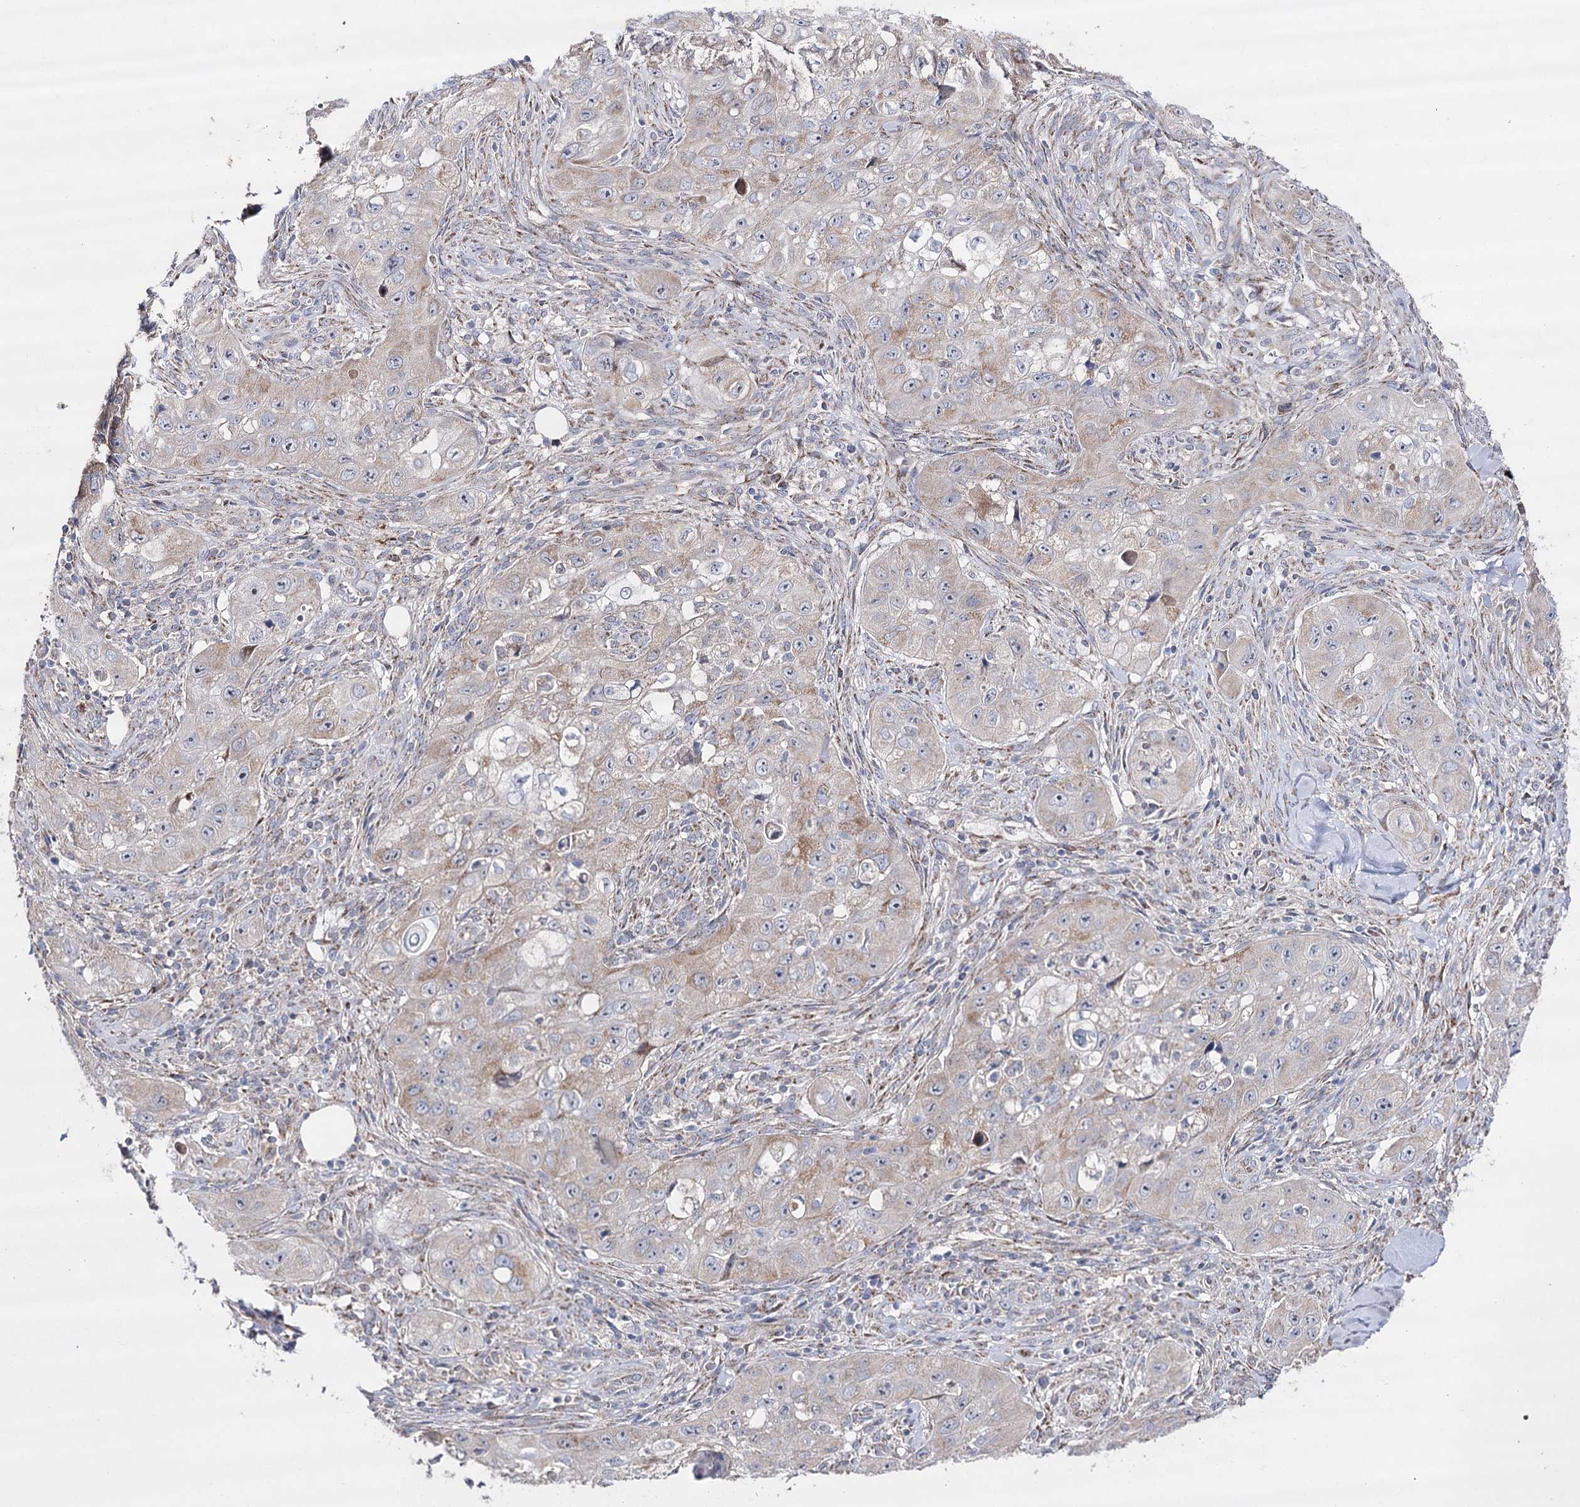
{"staining": {"intensity": "weak", "quantity": "<25%", "location": "cytoplasmic/membranous"}, "tissue": "skin cancer", "cell_type": "Tumor cells", "image_type": "cancer", "snomed": [{"axis": "morphology", "description": "Squamous cell carcinoma, NOS"}, {"axis": "topography", "description": "Skin"}, {"axis": "topography", "description": "Subcutis"}], "caption": "Immunohistochemistry (IHC) of skin cancer (squamous cell carcinoma) demonstrates no expression in tumor cells. (Immunohistochemistry, brightfield microscopy, high magnification).", "gene": "NADK2", "patient": {"sex": "male", "age": 73}}